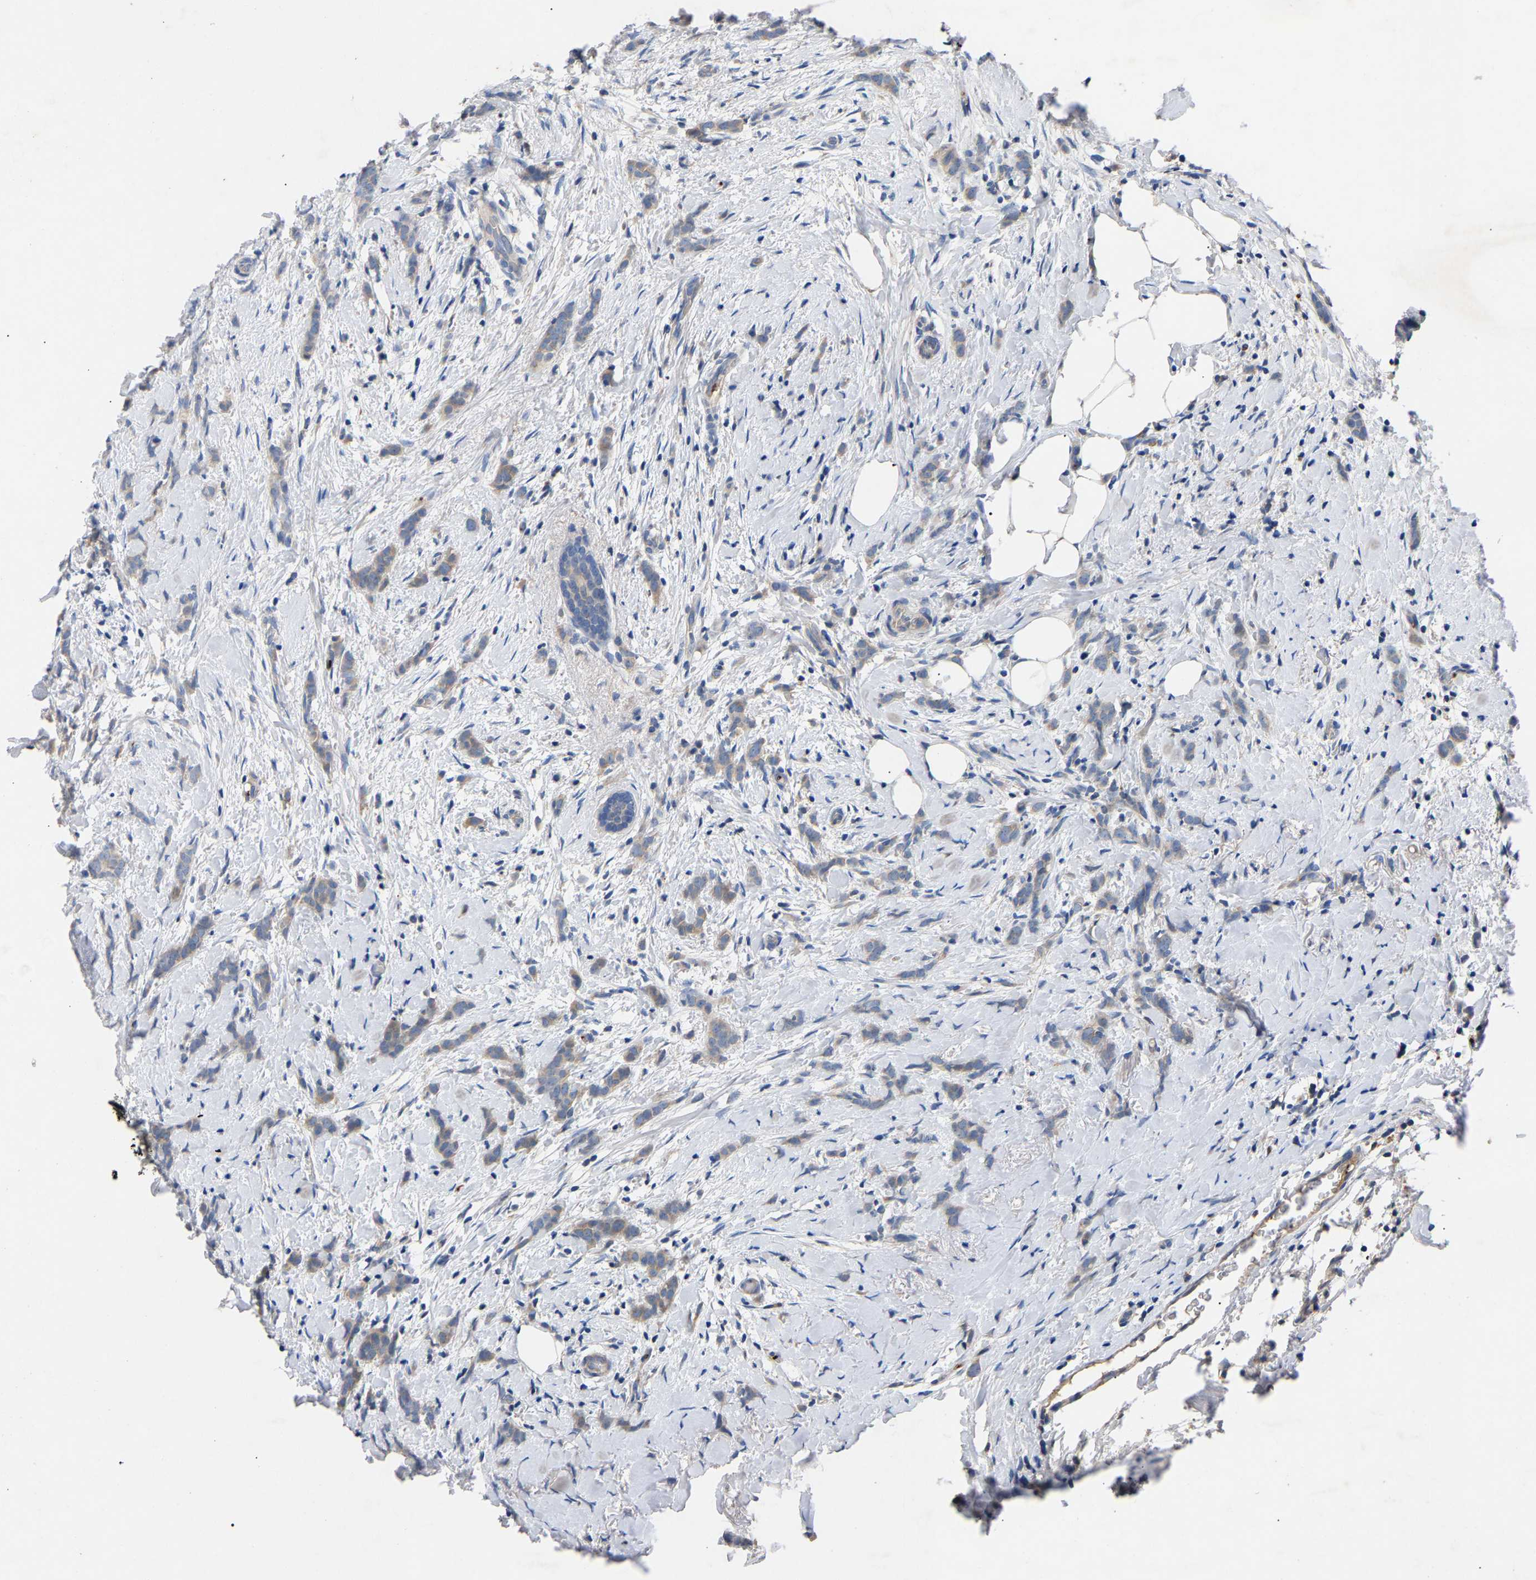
{"staining": {"intensity": "weak", "quantity": ">75%", "location": "cytoplasmic/membranous"}, "tissue": "breast cancer", "cell_type": "Tumor cells", "image_type": "cancer", "snomed": [{"axis": "morphology", "description": "Lobular carcinoma, in situ"}, {"axis": "morphology", "description": "Lobular carcinoma"}, {"axis": "topography", "description": "Breast"}], "caption": "High-power microscopy captured an immunohistochemistry (IHC) micrograph of breast cancer, revealing weak cytoplasmic/membranous positivity in about >75% of tumor cells.", "gene": "CCDC171", "patient": {"sex": "female", "age": 41}}